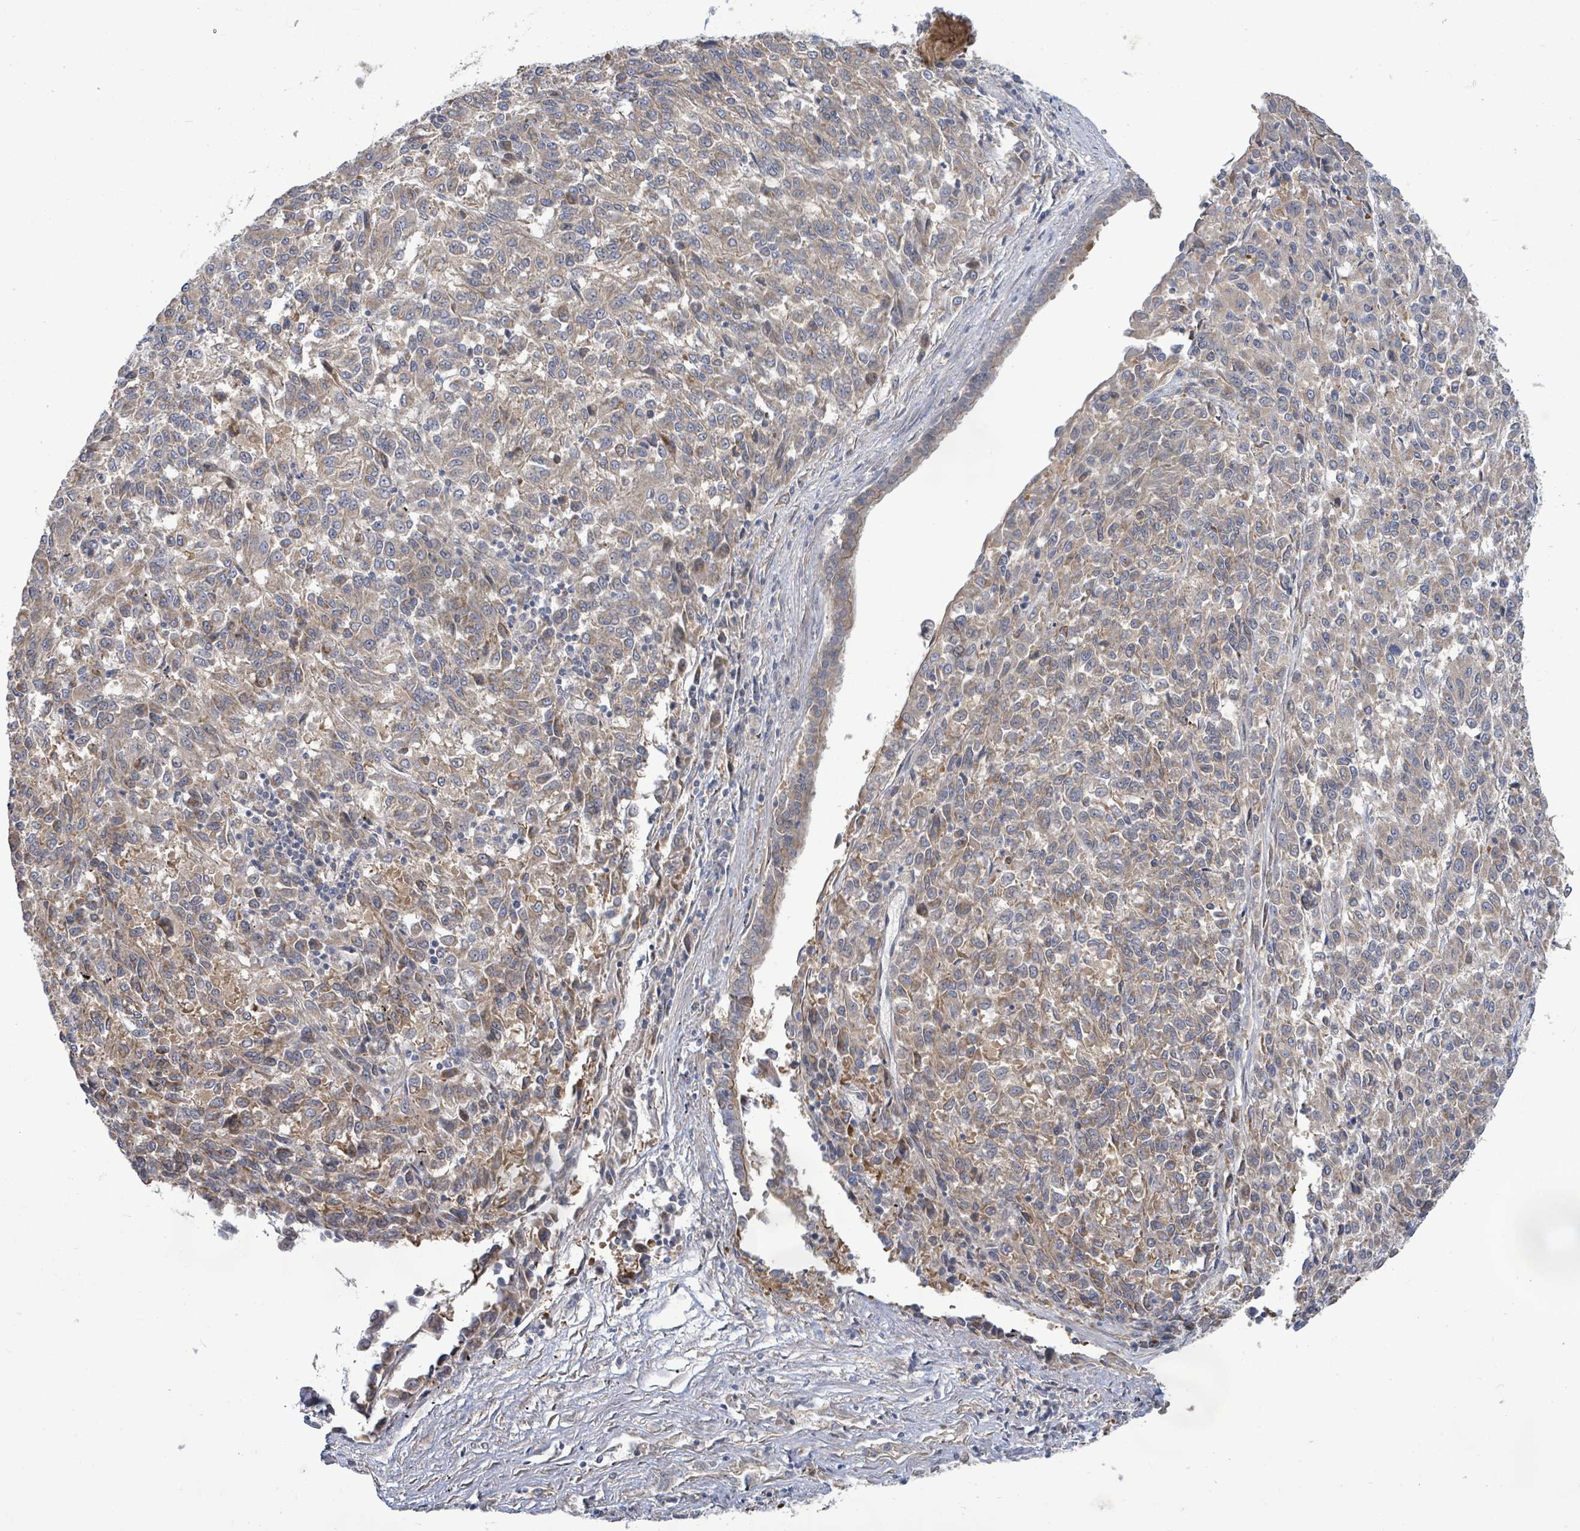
{"staining": {"intensity": "weak", "quantity": ">75%", "location": "cytoplasmic/membranous"}, "tissue": "melanoma", "cell_type": "Tumor cells", "image_type": "cancer", "snomed": [{"axis": "morphology", "description": "Malignant melanoma, Metastatic site"}, {"axis": "topography", "description": "Lung"}], "caption": "Brown immunohistochemical staining in human melanoma demonstrates weak cytoplasmic/membranous expression in approximately >75% of tumor cells.", "gene": "KBTBD11", "patient": {"sex": "male", "age": 64}}